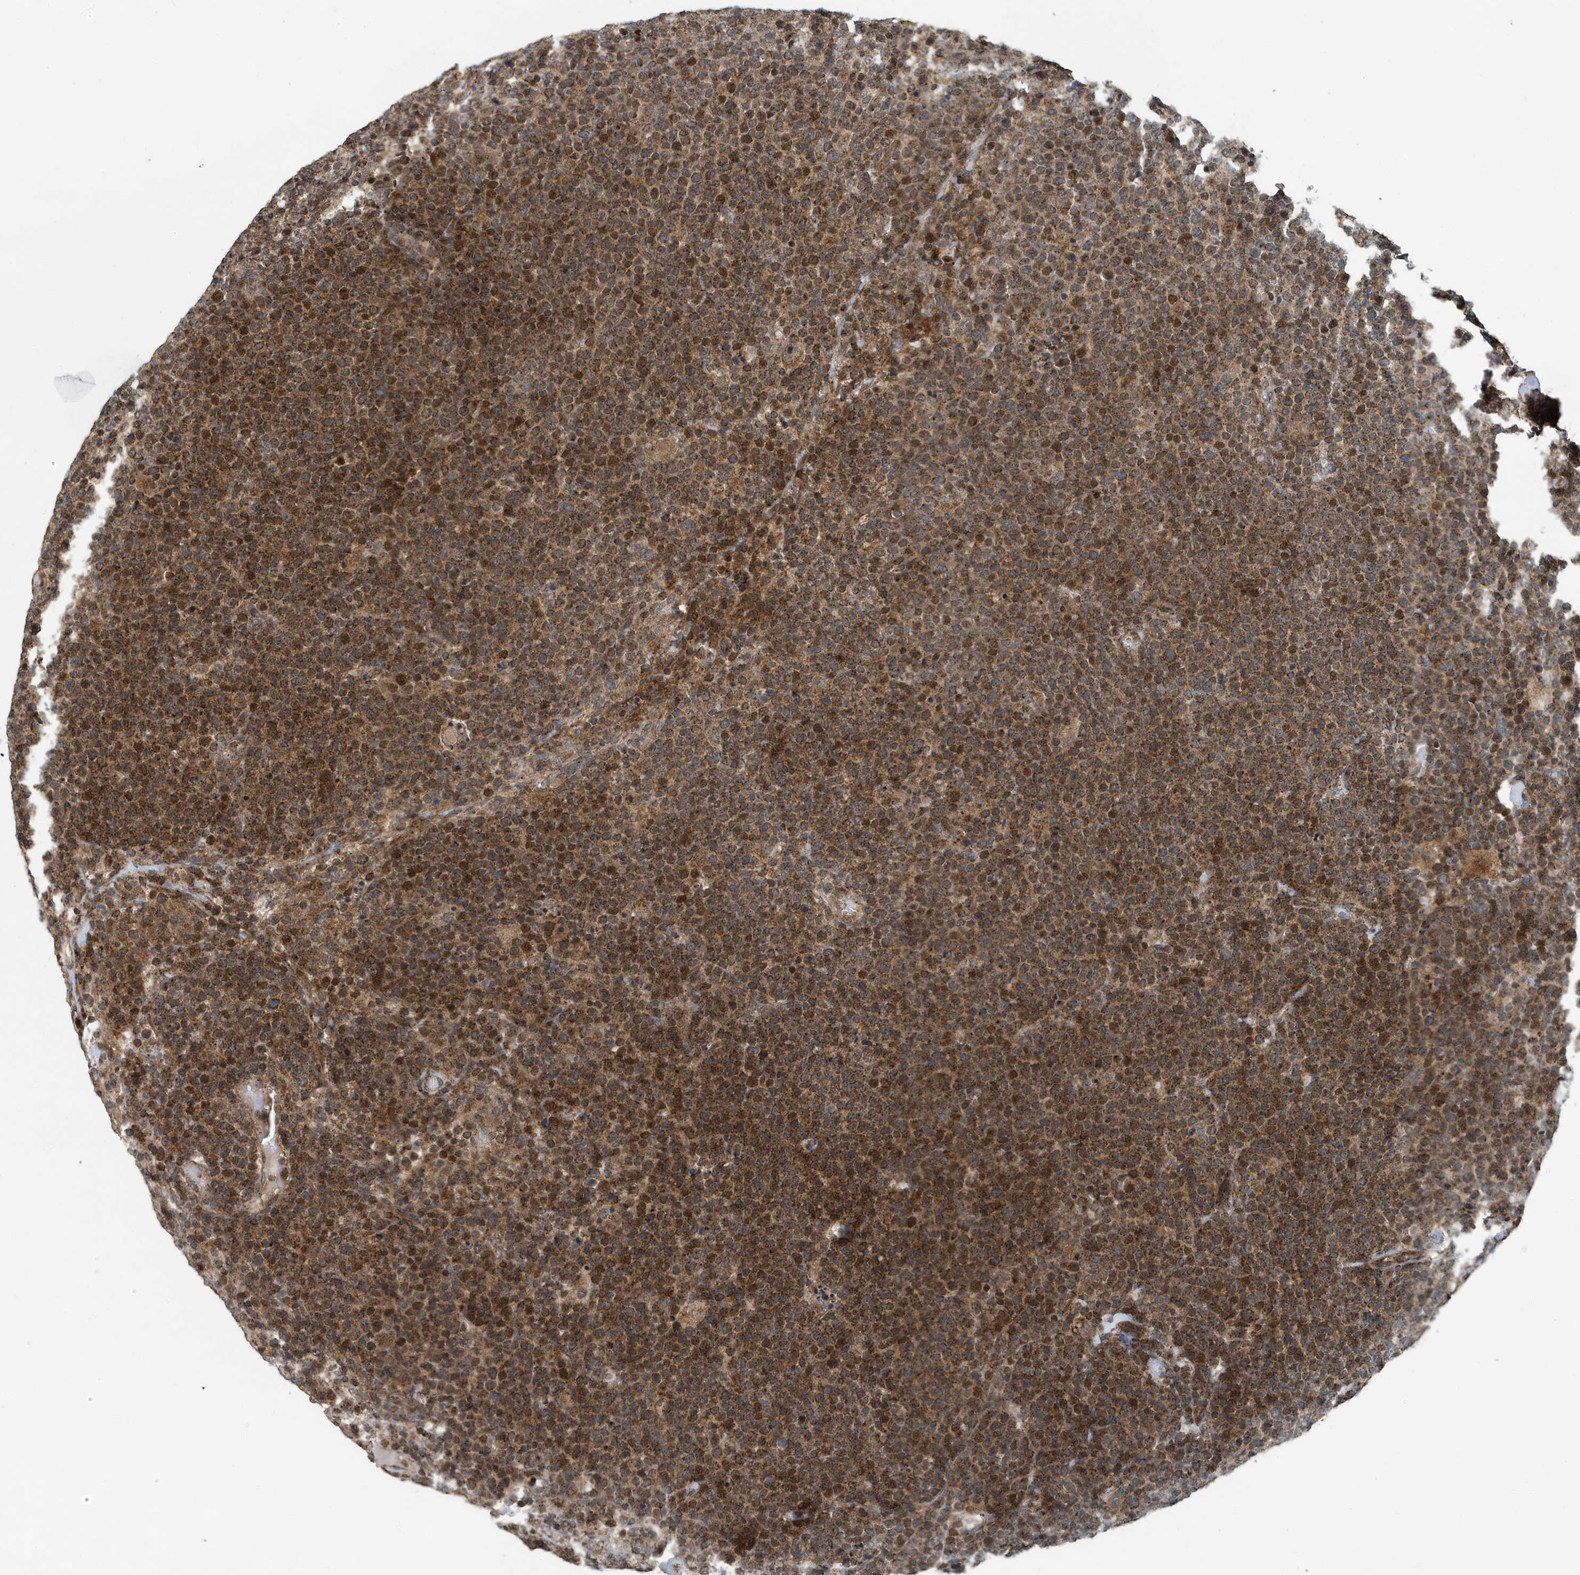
{"staining": {"intensity": "moderate", "quantity": ">75%", "location": "cytoplasmic/membranous"}, "tissue": "lymphoma", "cell_type": "Tumor cells", "image_type": "cancer", "snomed": [{"axis": "morphology", "description": "Malignant lymphoma, non-Hodgkin's type, High grade"}, {"axis": "topography", "description": "Lymph node"}], "caption": "Malignant lymphoma, non-Hodgkin's type (high-grade) tissue reveals moderate cytoplasmic/membranous positivity in about >75% of tumor cells, visualized by immunohistochemistry.", "gene": "KIF15", "patient": {"sex": "male", "age": 61}}